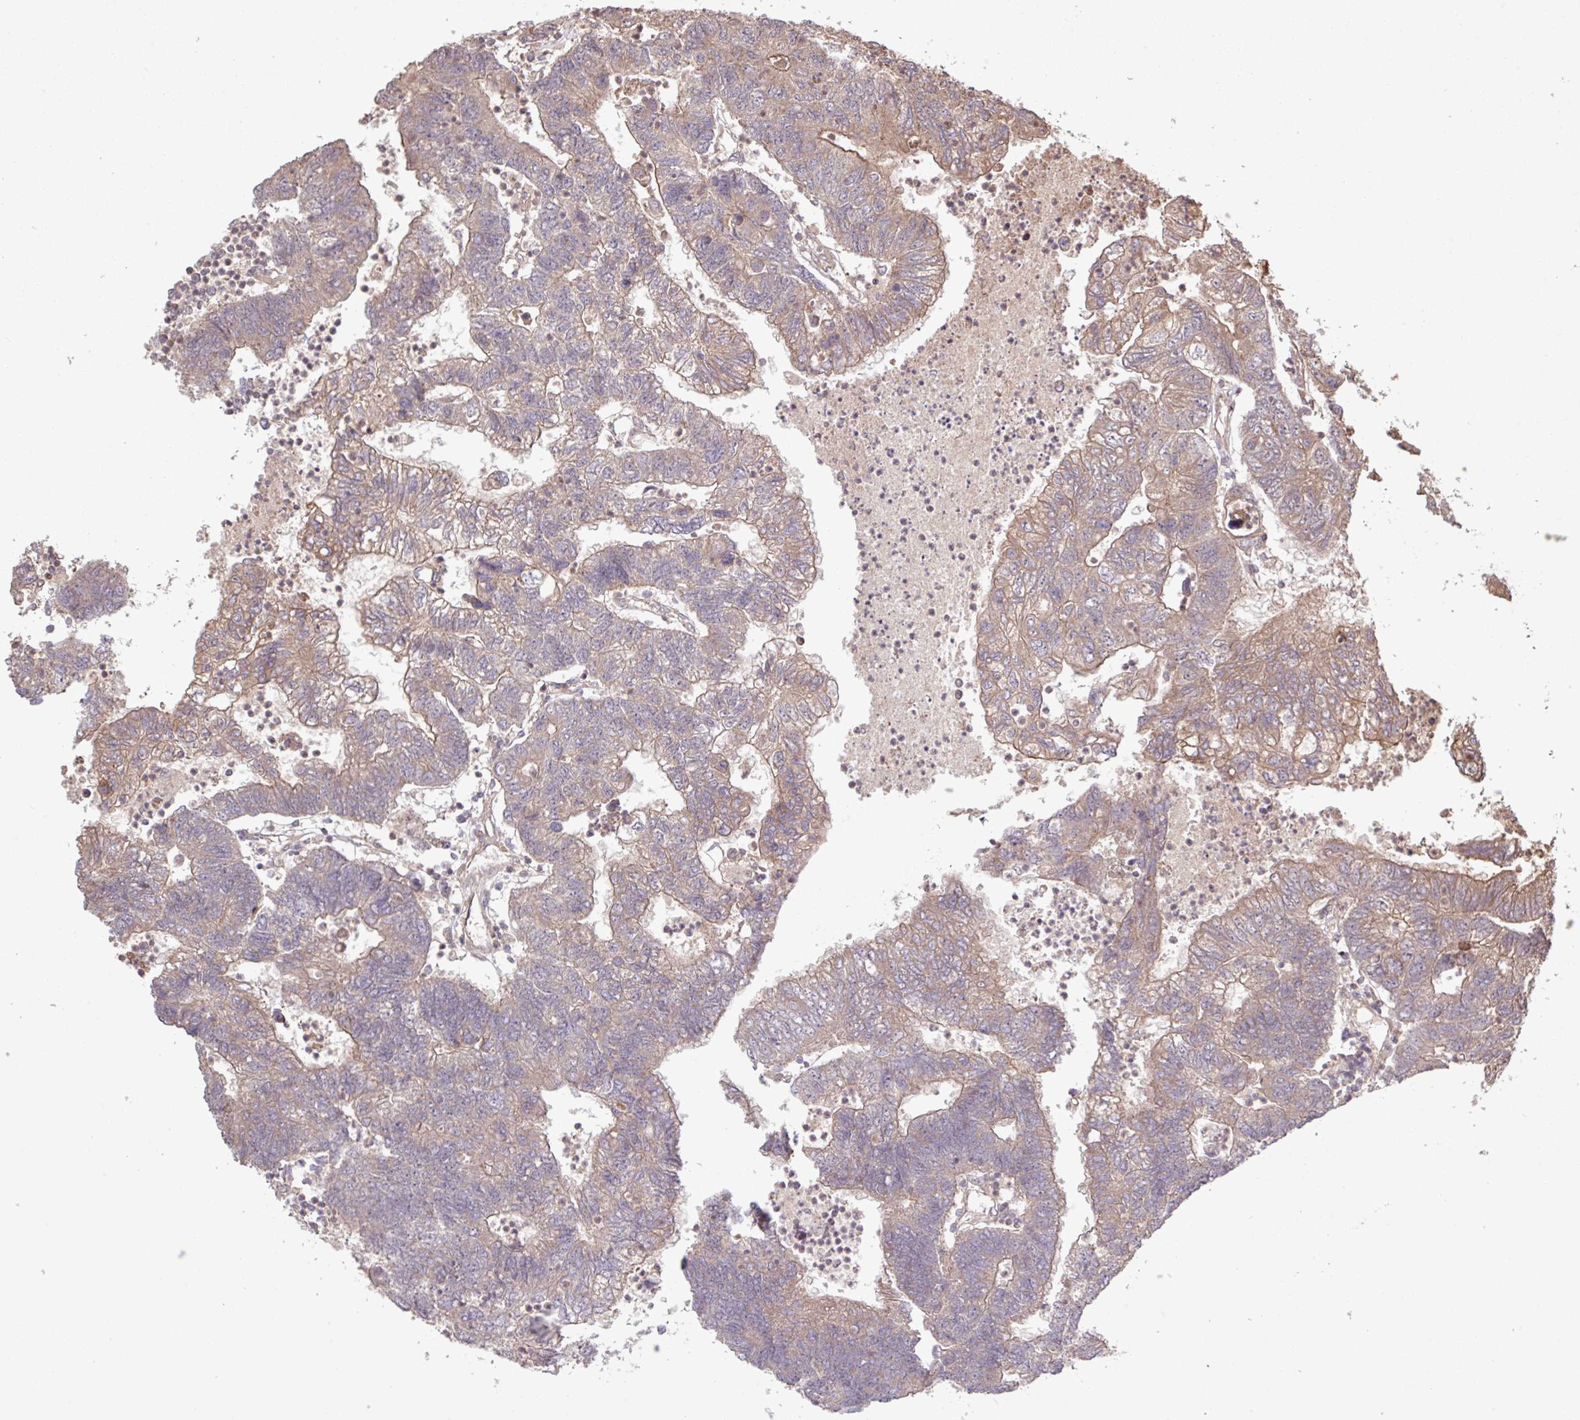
{"staining": {"intensity": "weak", "quantity": ">75%", "location": "cytoplasmic/membranous"}, "tissue": "colorectal cancer", "cell_type": "Tumor cells", "image_type": "cancer", "snomed": [{"axis": "morphology", "description": "Adenocarcinoma, NOS"}, {"axis": "topography", "description": "Colon"}], "caption": "Immunohistochemical staining of colorectal cancer (adenocarcinoma) reveals low levels of weak cytoplasmic/membranous protein expression in about >75% of tumor cells. Using DAB (brown) and hematoxylin (blue) stains, captured at high magnification using brightfield microscopy.", "gene": "TRABD2A", "patient": {"sex": "female", "age": 48}}